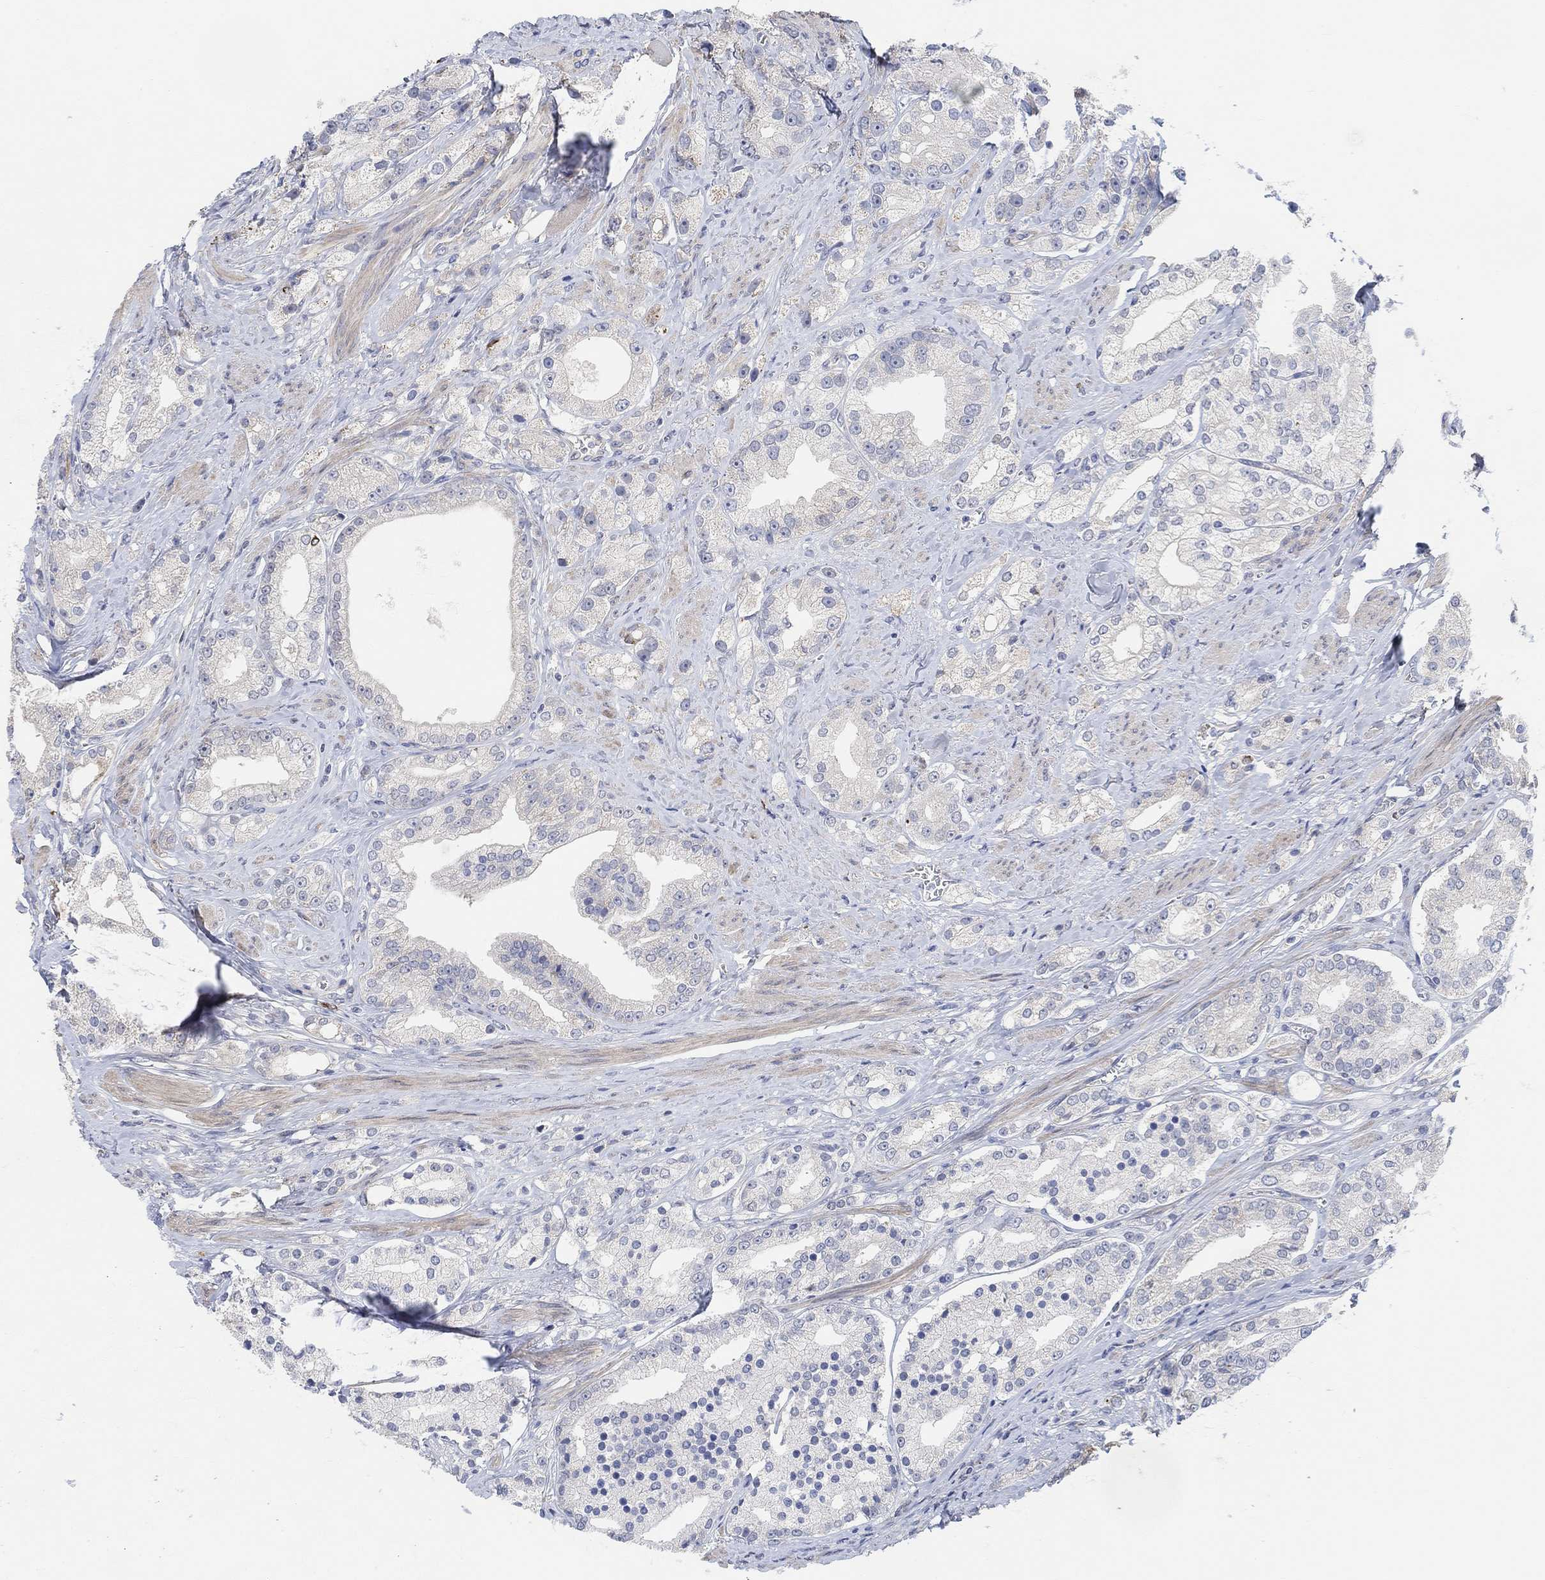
{"staining": {"intensity": "negative", "quantity": "none", "location": "none"}, "tissue": "prostate cancer", "cell_type": "Tumor cells", "image_type": "cancer", "snomed": [{"axis": "morphology", "description": "Adenocarcinoma, NOS"}, {"axis": "topography", "description": "Prostate and seminal vesicle, NOS"}, {"axis": "topography", "description": "Prostate"}], "caption": "IHC histopathology image of adenocarcinoma (prostate) stained for a protein (brown), which shows no staining in tumor cells. (Immunohistochemistry (ihc), brightfield microscopy, high magnification).", "gene": "HCRTR1", "patient": {"sex": "male", "age": 67}}